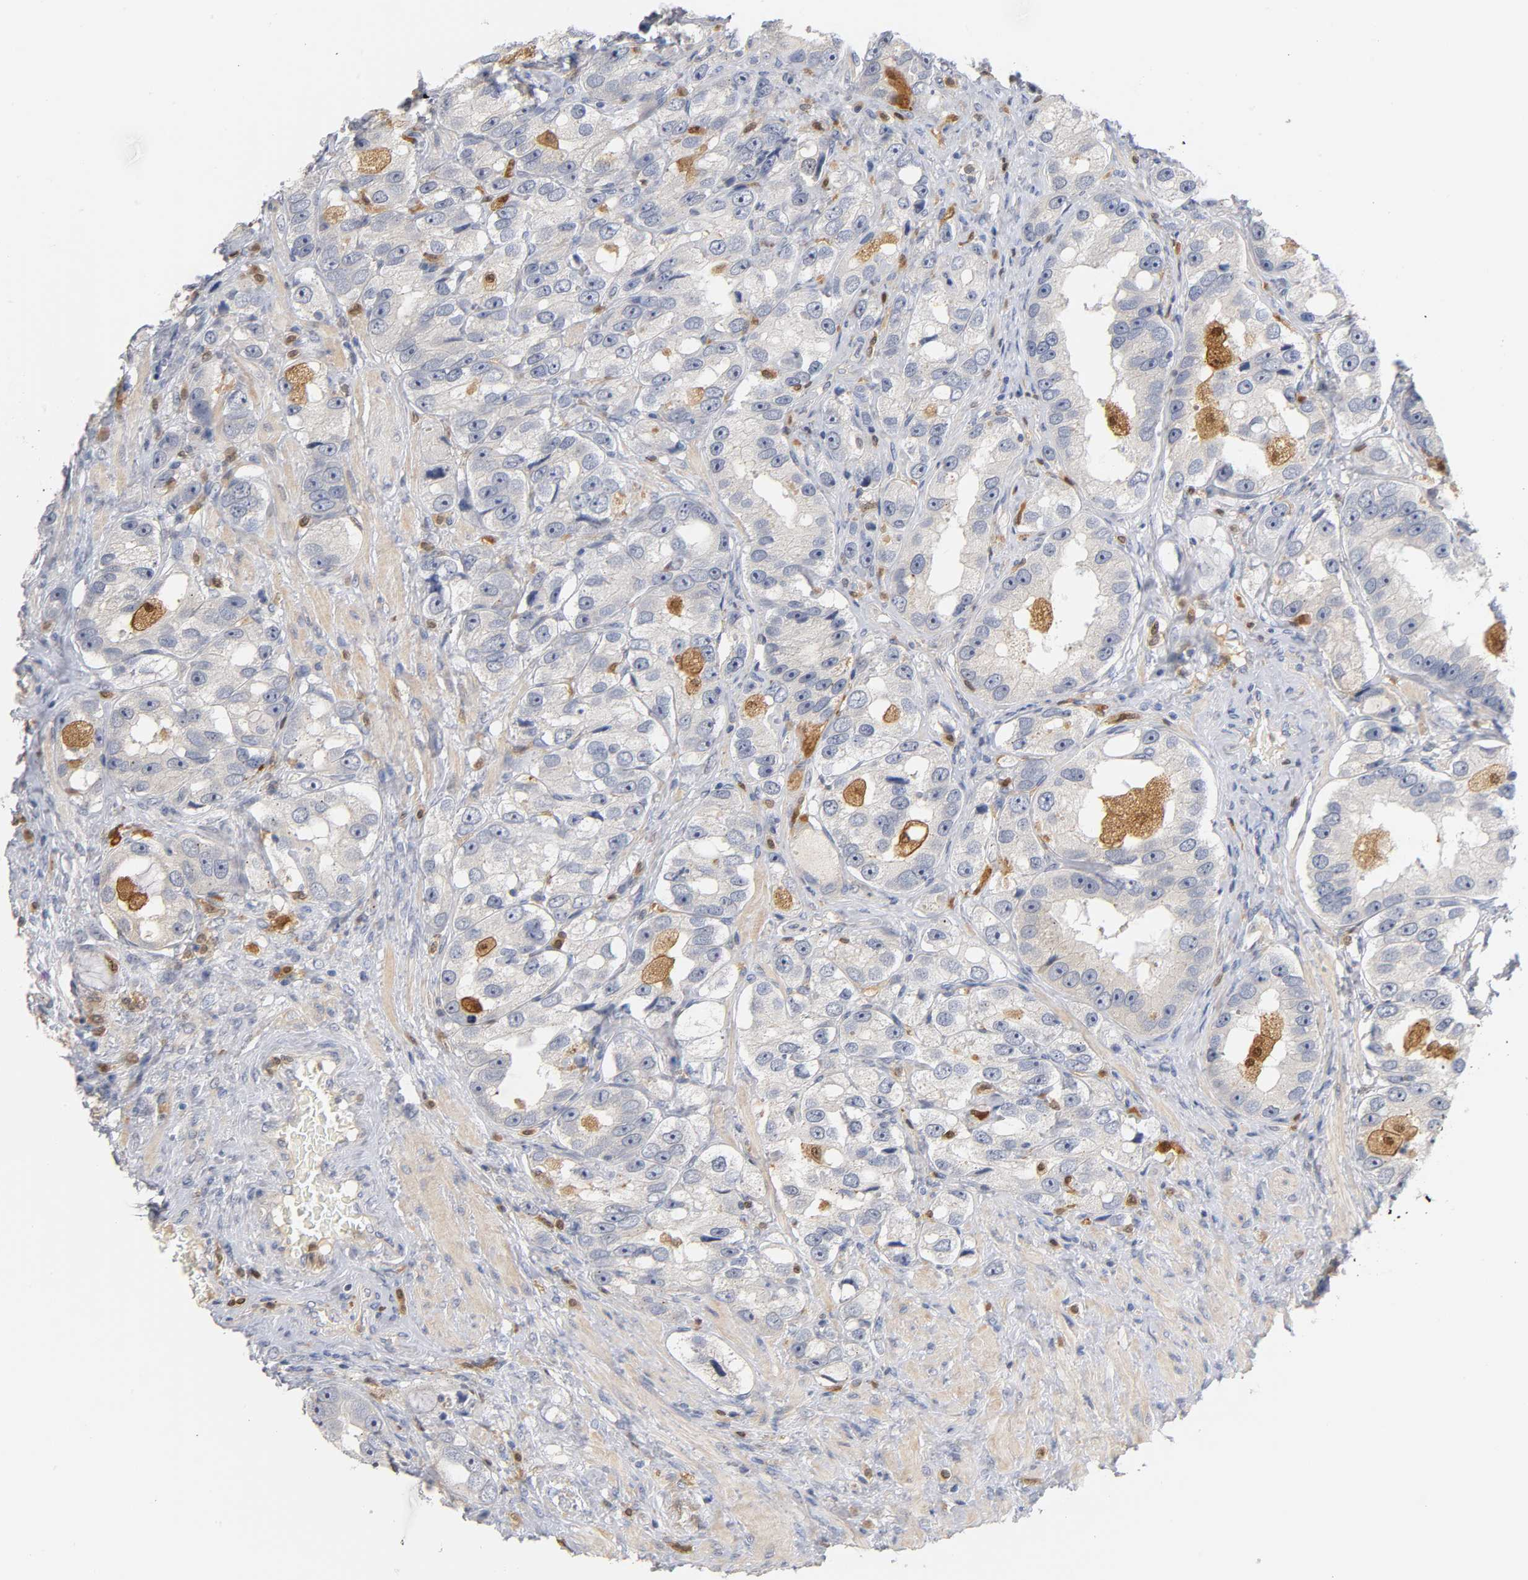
{"staining": {"intensity": "negative", "quantity": "none", "location": "none"}, "tissue": "prostate cancer", "cell_type": "Tumor cells", "image_type": "cancer", "snomed": [{"axis": "morphology", "description": "Adenocarcinoma, High grade"}, {"axis": "topography", "description": "Prostate"}], "caption": "This is an IHC photomicrograph of human high-grade adenocarcinoma (prostate). There is no expression in tumor cells.", "gene": "IL18", "patient": {"sex": "male", "age": 63}}